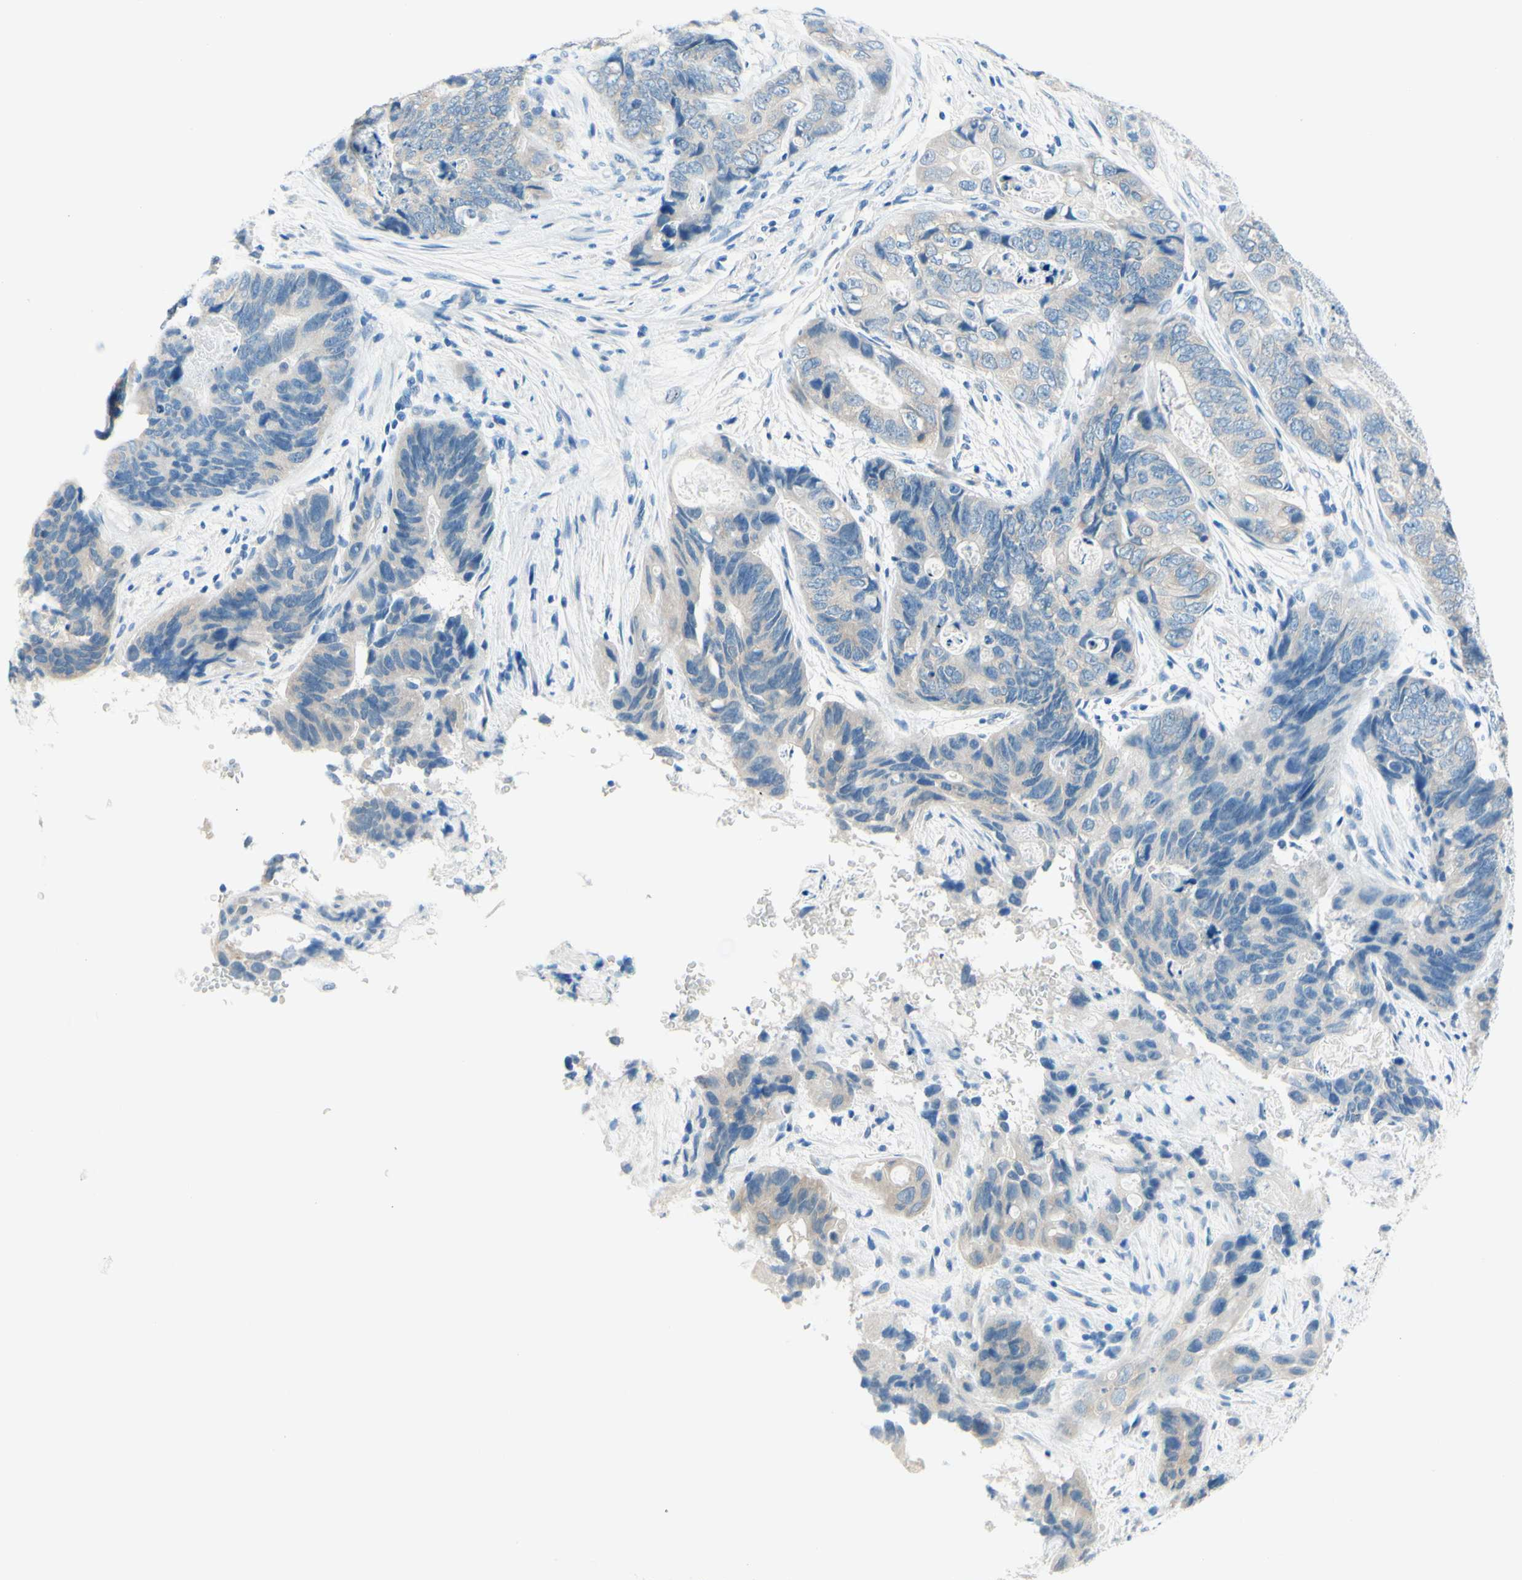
{"staining": {"intensity": "weak", "quantity": "<25%", "location": "cytoplasmic/membranous"}, "tissue": "stomach cancer", "cell_type": "Tumor cells", "image_type": "cancer", "snomed": [{"axis": "morphology", "description": "Adenocarcinoma, NOS"}, {"axis": "topography", "description": "Stomach"}], "caption": "Tumor cells show no significant protein staining in adenocarcinoma (stomach).", "gene": "PASD1", "patient": {"sex": "female", "age": 89}}